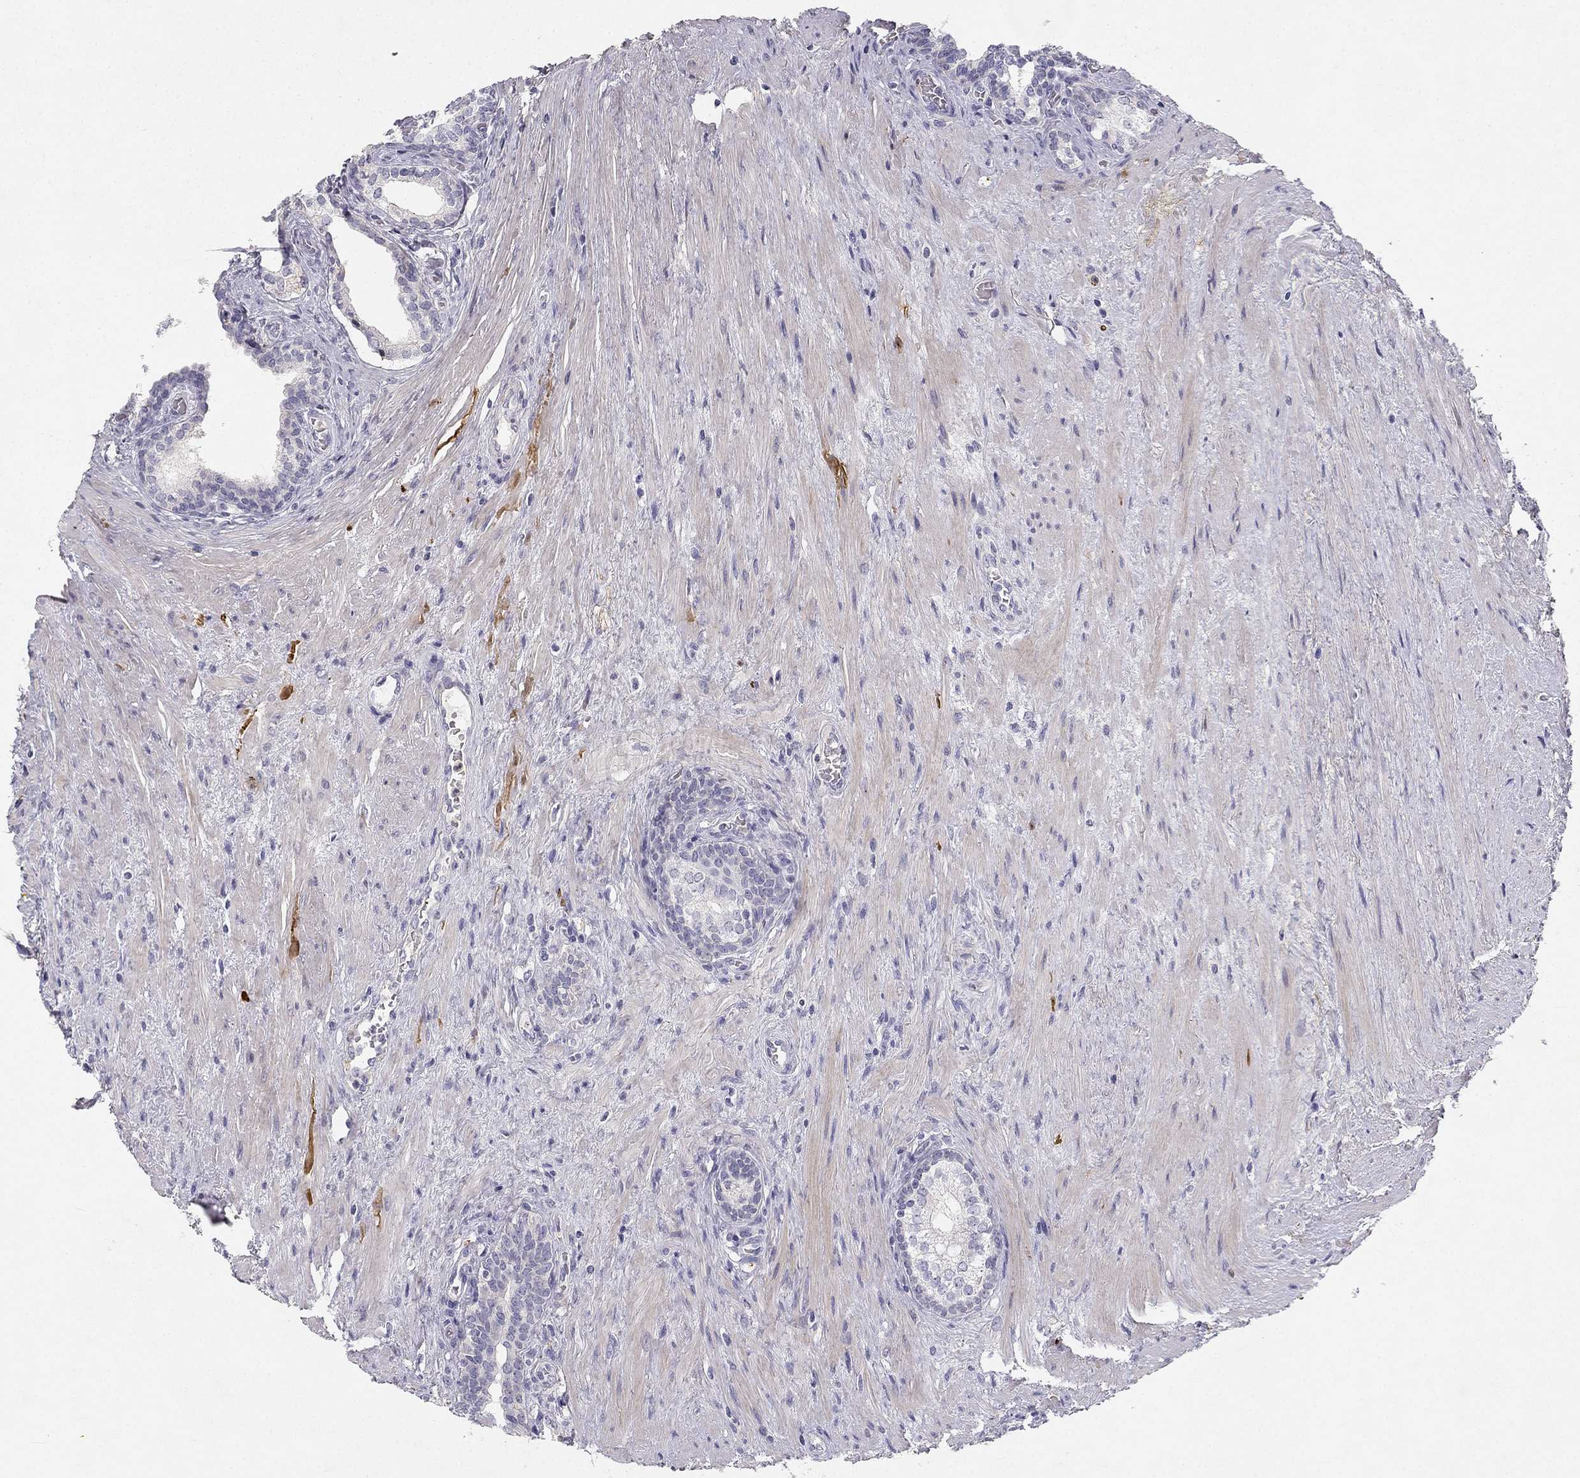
{"staining": {"intensity": "negative", "quantity": "none", "location": "none"}, "tissue": "prostate cancer", "cell_type": "Tumor cells", "image_type": "cancer", "snomed": [{"axis": "morphology", "description": "Adenocarcinoma, NOS"}, {"axis": "morphology", "description": "Adenocarcinoma, High grade"}, {"axis": "topography", "description": "Prostate"}], "caption": "Human prostate adenocarcinoma (high-grade) stained for a protein using immunohistochemistry (IHC) reveals no positivity in tumor cells.", "gene": "SLC6A4", "patient": {"sex": "male", "age": 61}}